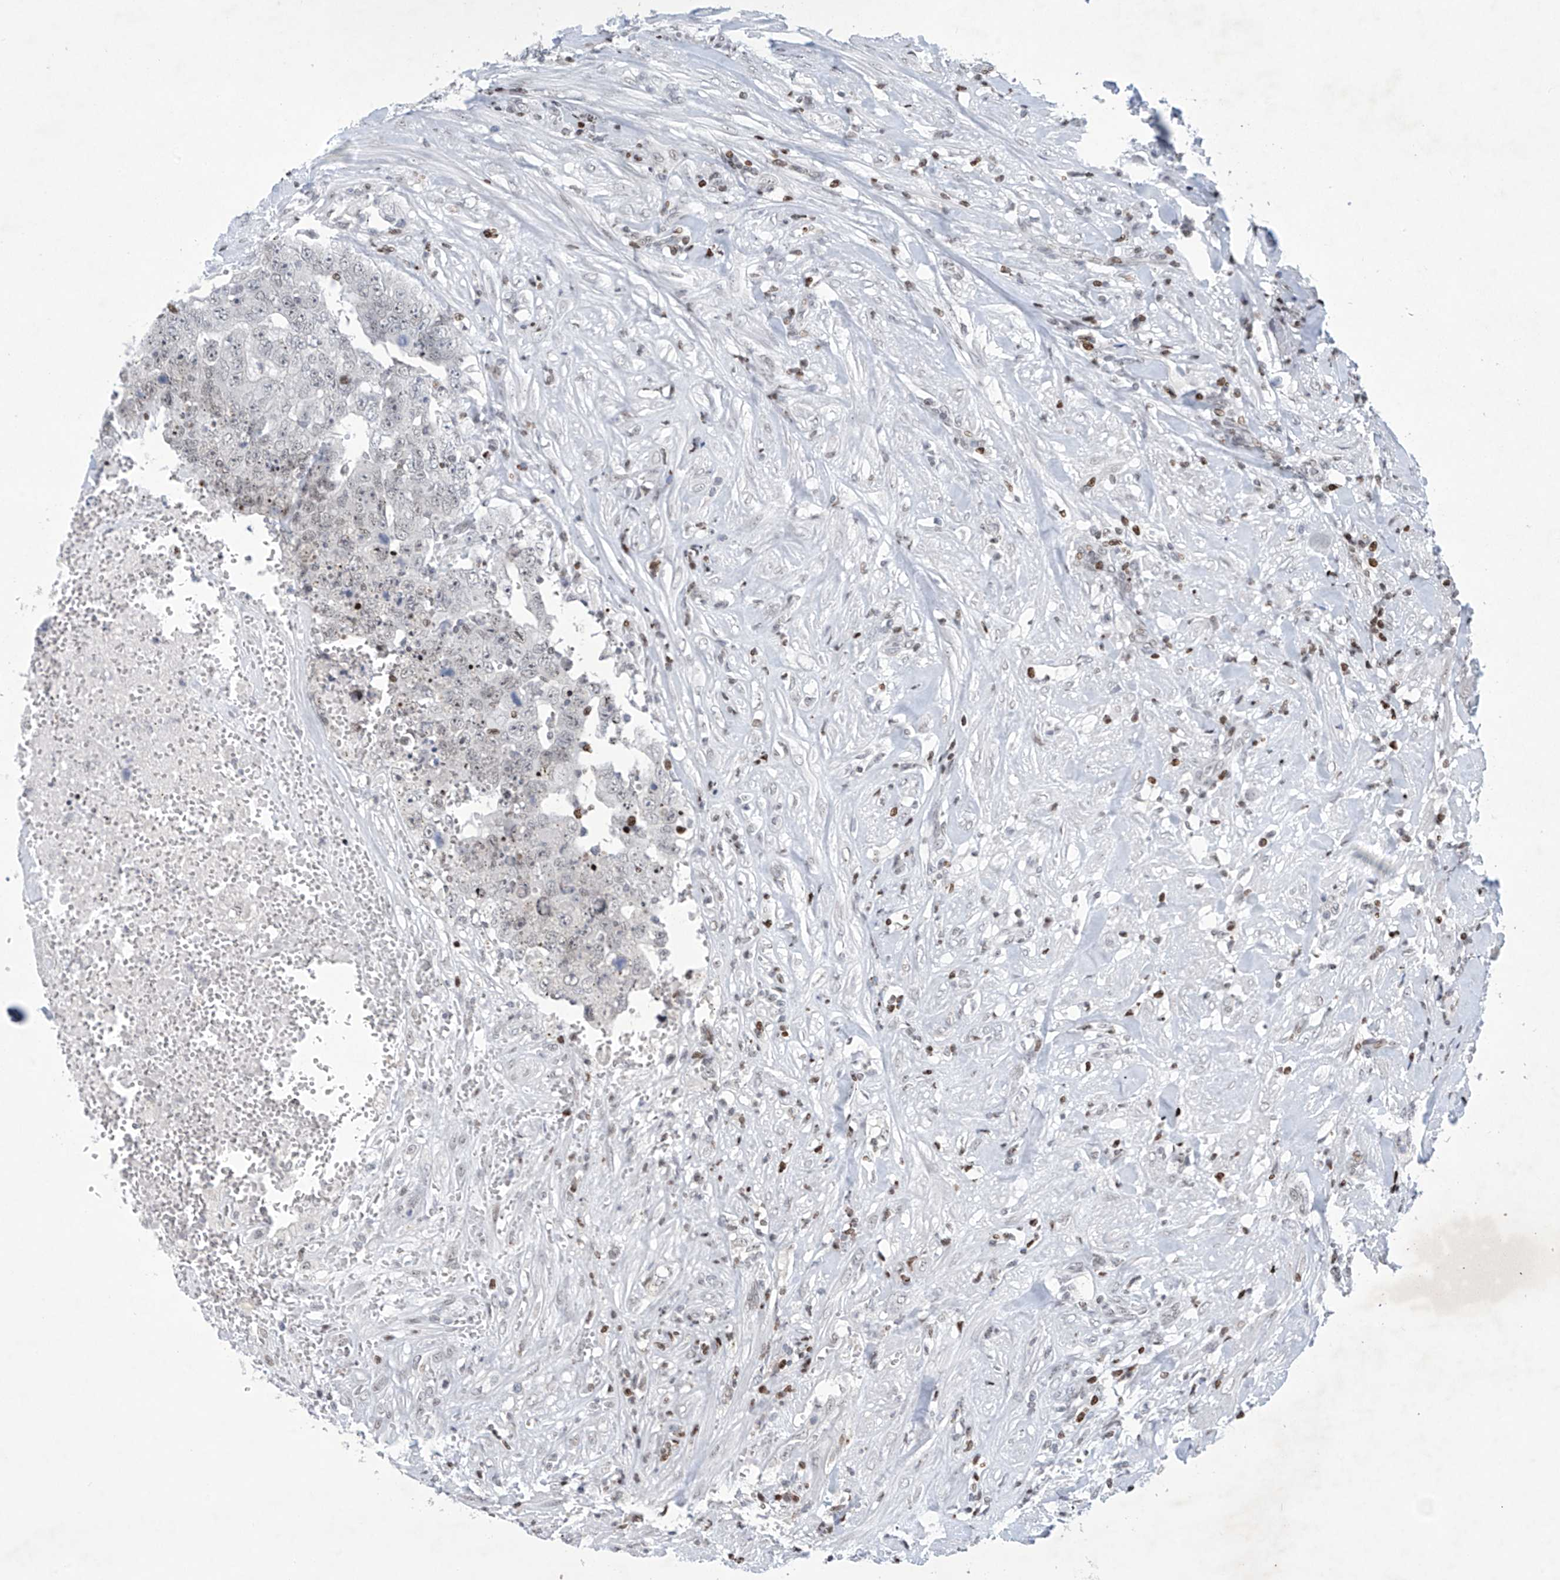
{"staining": {"intensity": "weak", "quantity": "25%-75%", "location": "nuclear"}, "tissue": "testis cancer", "cell_type": "Tumor cells", "image_type": "cancer", "snomed": [{"axis": "morphology", "description": "Carcinoma, Embryonal, NOS"}, {"axis": "topography", "description": "Testis"}], "caption": "Weak nuclear positivity for a protein is seen in about 25%-75% of tumor cells of testis cancer (embryonal carcinoma) using IHC.", "gene": "RFX7", "patient": {"sex": "male", "age": 26}}